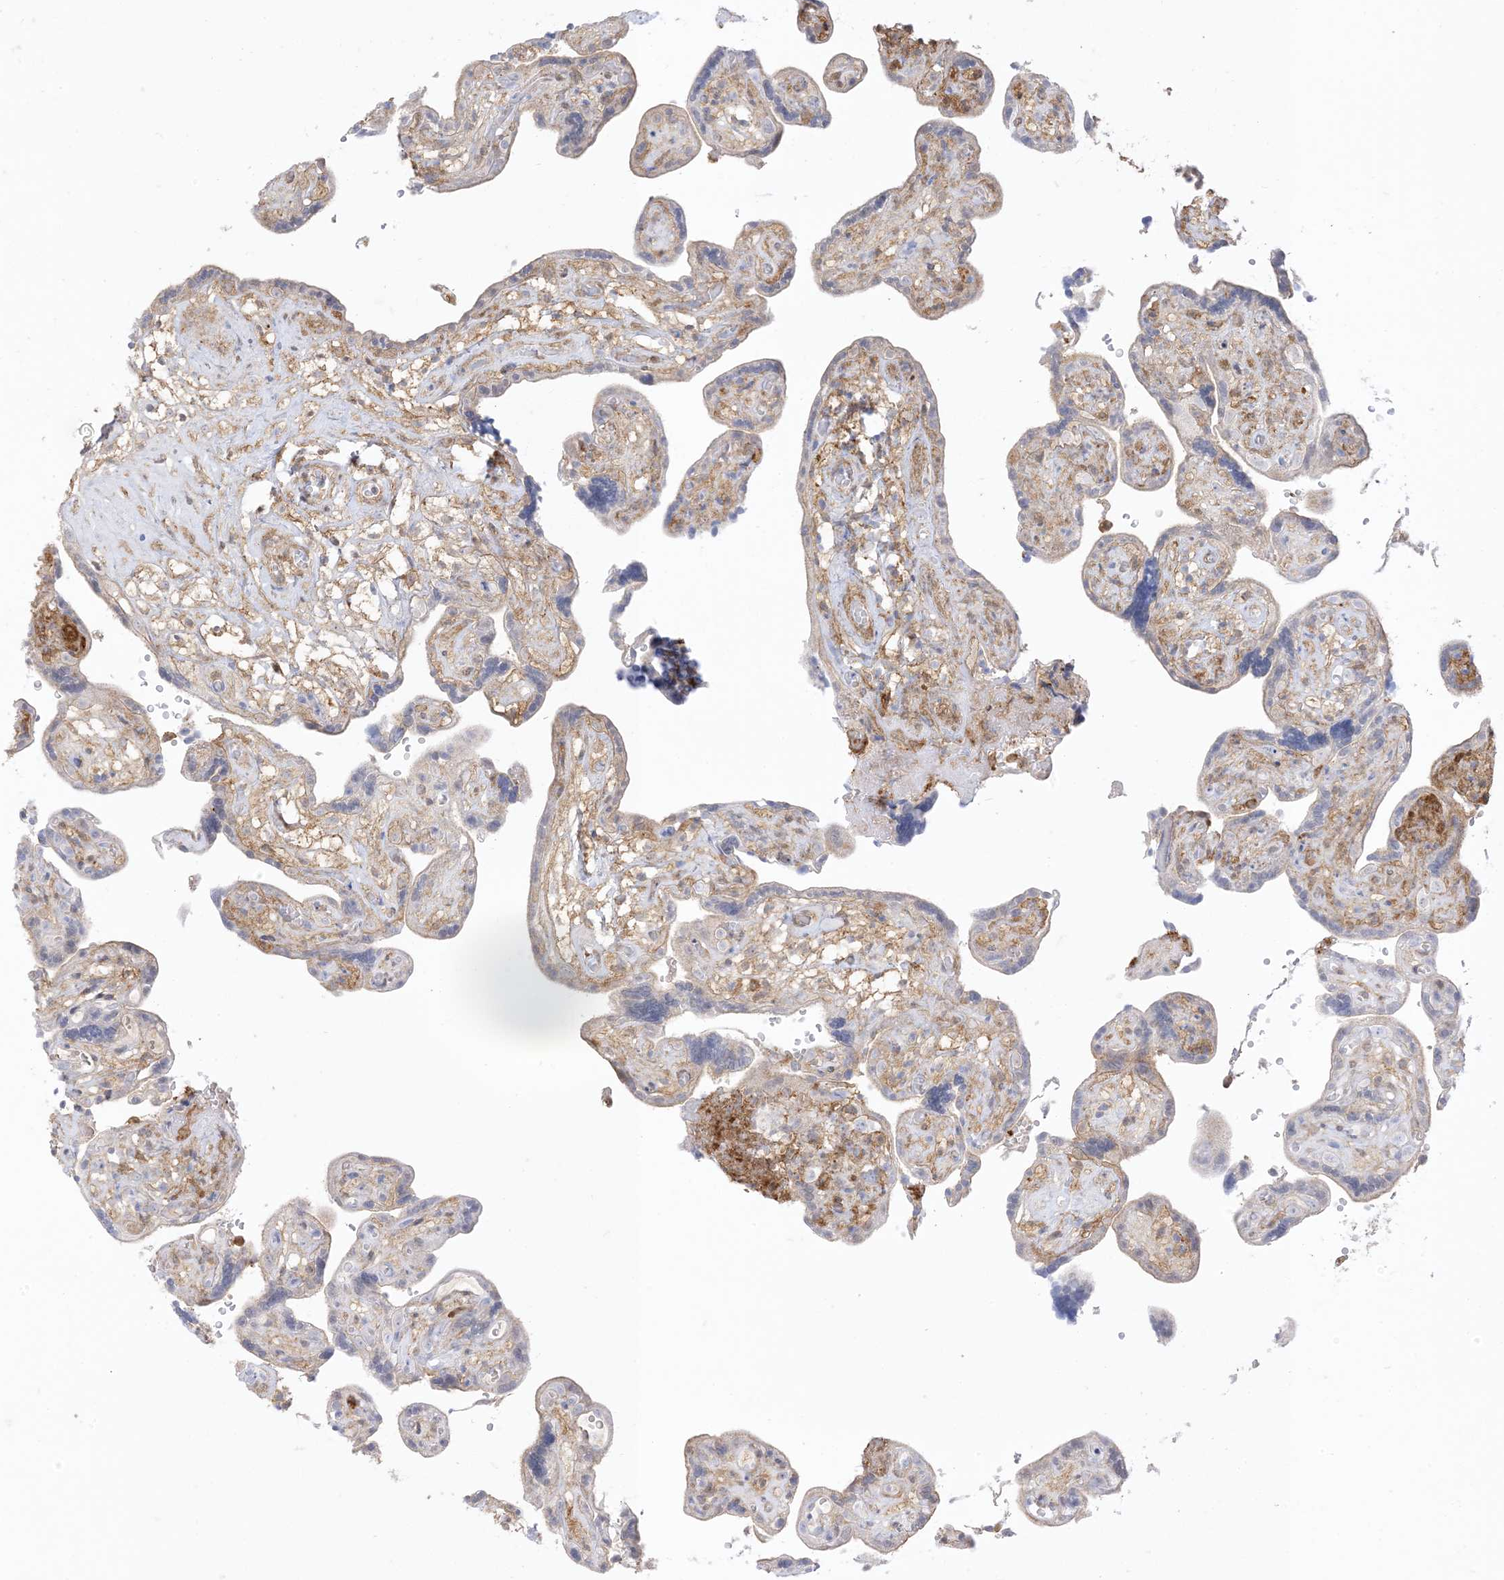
{"staining": {"intensity": "moderate", "quantity": "25%-75%", "location": "cytoplasmic/membranous"}, "tissue": "placenta", "cell_type": "Decidual cells", "image_type": "normal", "snomed": [{"axis": "morphology", "description": "Normal tissue, NOS"}, {"axis": "topography", "description": "Placenta"}], "caption": "An immunohistochemistry (IHC) photomicrograph of normal tissue is shown. Protein staining in brown highlights moderate cytoplasmic/membranous positivity in placenta within decidual cells.", "gene": "GSN", "patient": {"sex": "female", "age": 30}}